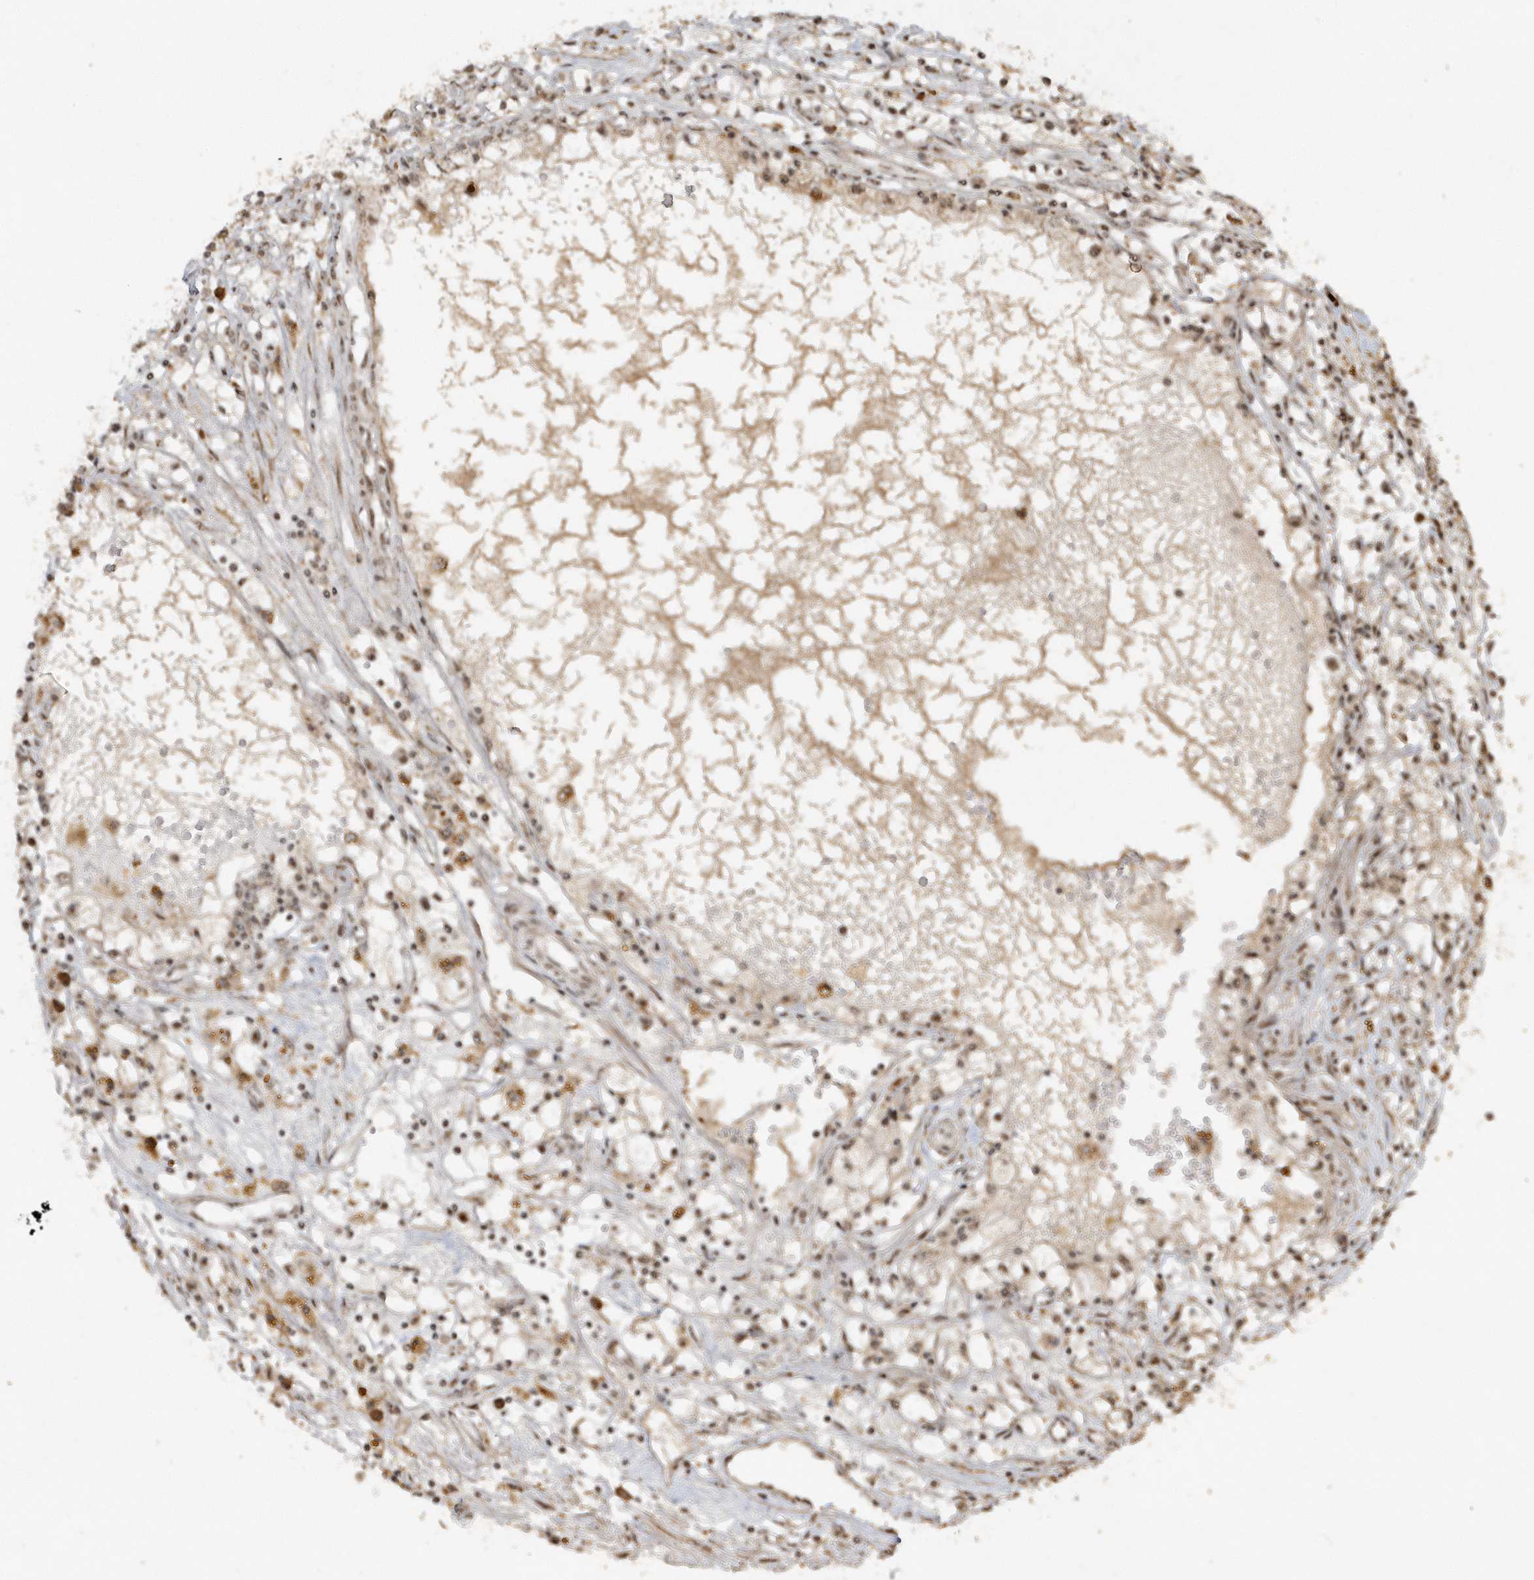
{"staining": {"intensity": "moderate", "quantity": ">75%", "location": "nuclear"}, "tissue": "renal cancer", "cell_type": "Tumor cells", "image_type": "cancer", "snomed": [{"axis": "morphology", "description": "Adenocarcinoma, NOS"}, {"axis": "topography", "description": "Kidney"}], "caption": "The image shows a brown stain indicating the presence of a protein in the nuclear of tumor cells in renal adenocarcinoma.", "gene": "POLR3B", "patient": {"sex": "male", "age": 56}}